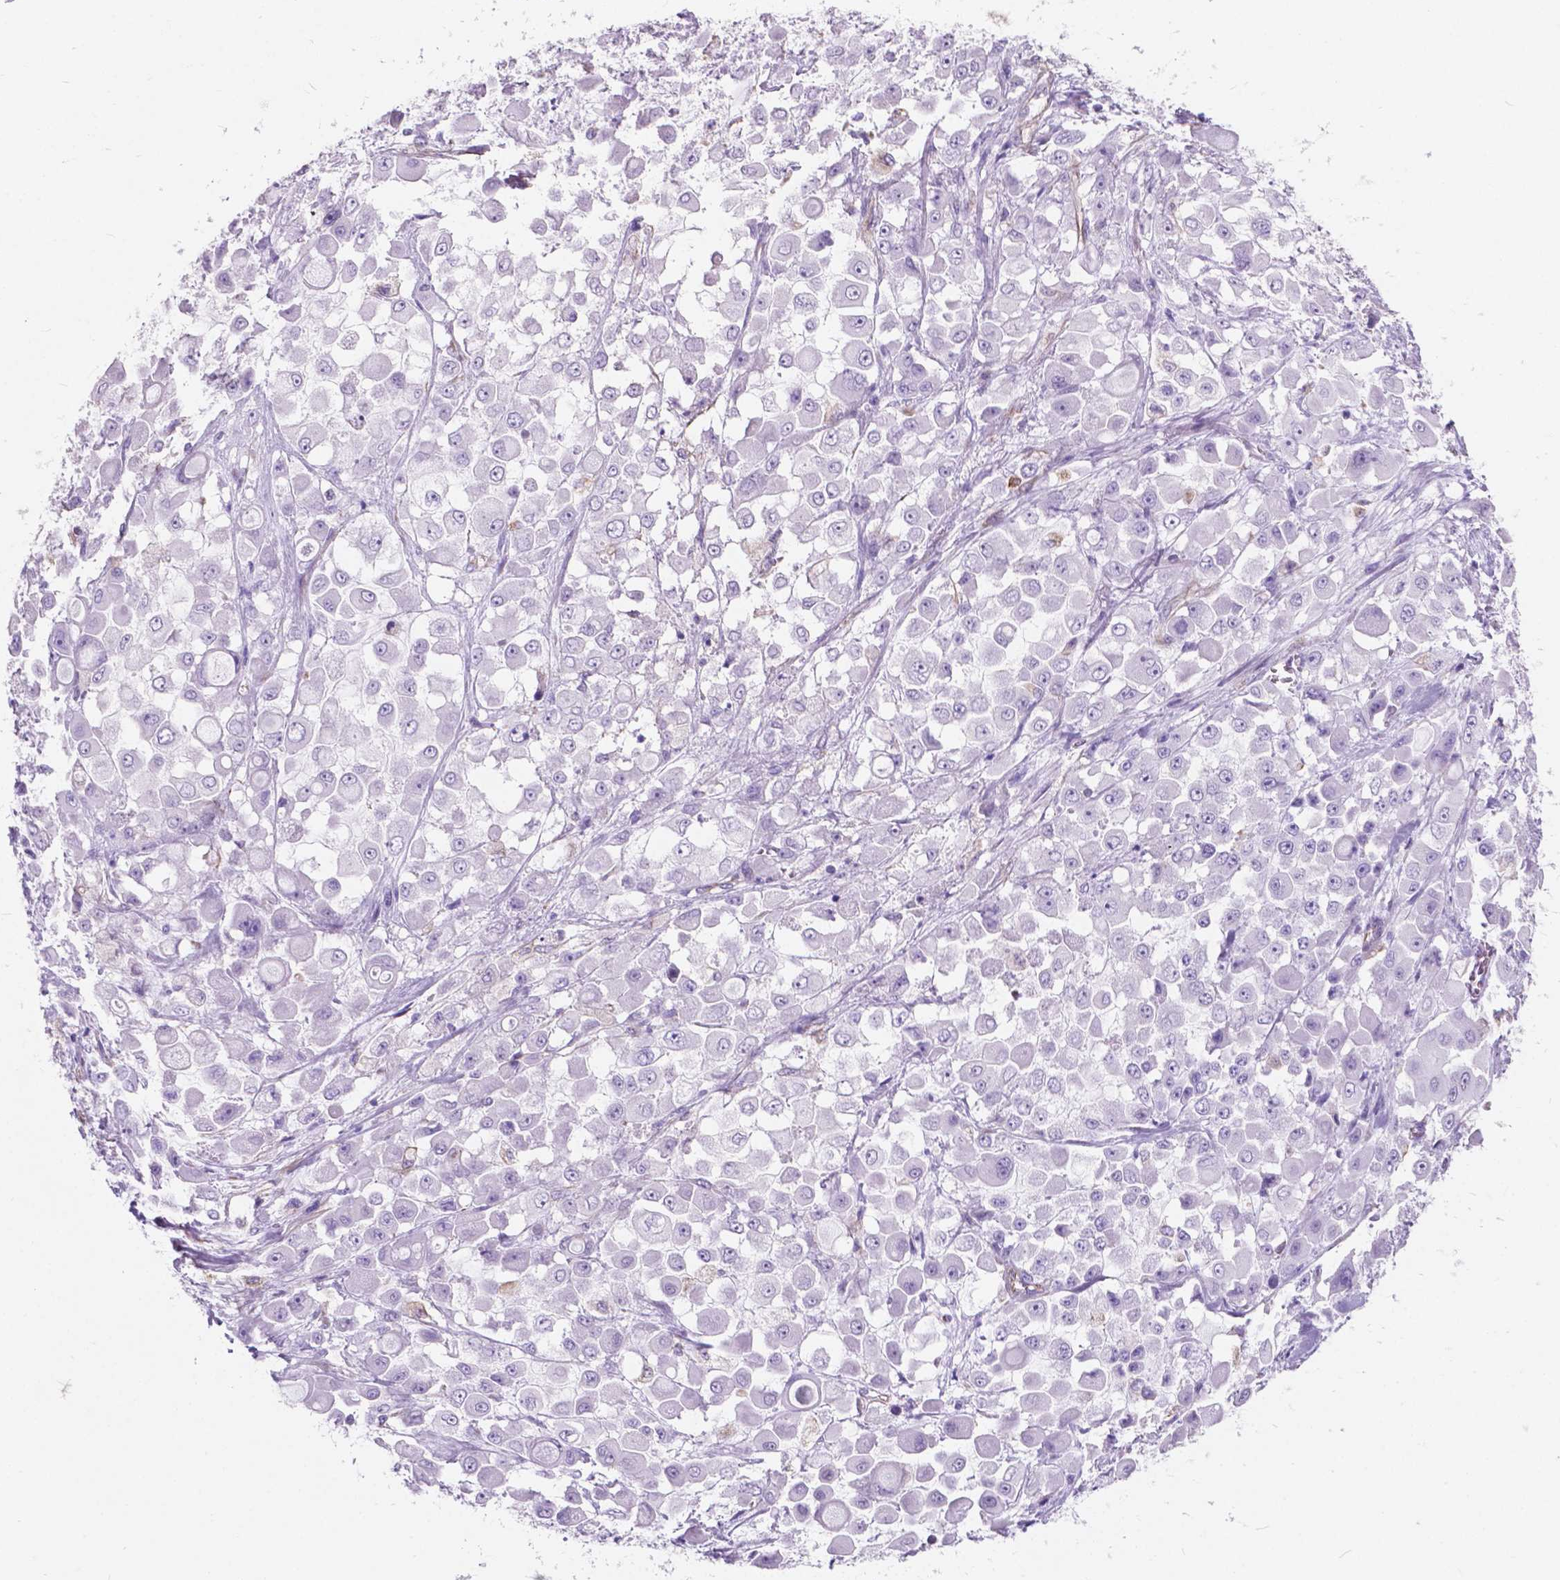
{"staining": {"intensity": "negative", "quantity": "none", "location": "none"}, "tissue": "stomach cancer", "cell_type": "Tumor cells", "image_type": "cancer", "snomed": [{"axis": "morphology", "description": "Adenocarcinoma, NOS"}, {"axis": "topography", "description": "Stomach"}], "caption": "Tumor cells are negative for protein expression in human adenocarcinoma (stomach). (Brightfield microscopy of DAB immunohistochemistry (IHC) at high magnification).", "gene": "AMOT", "patient": {"sex": "female", "age": 76}}